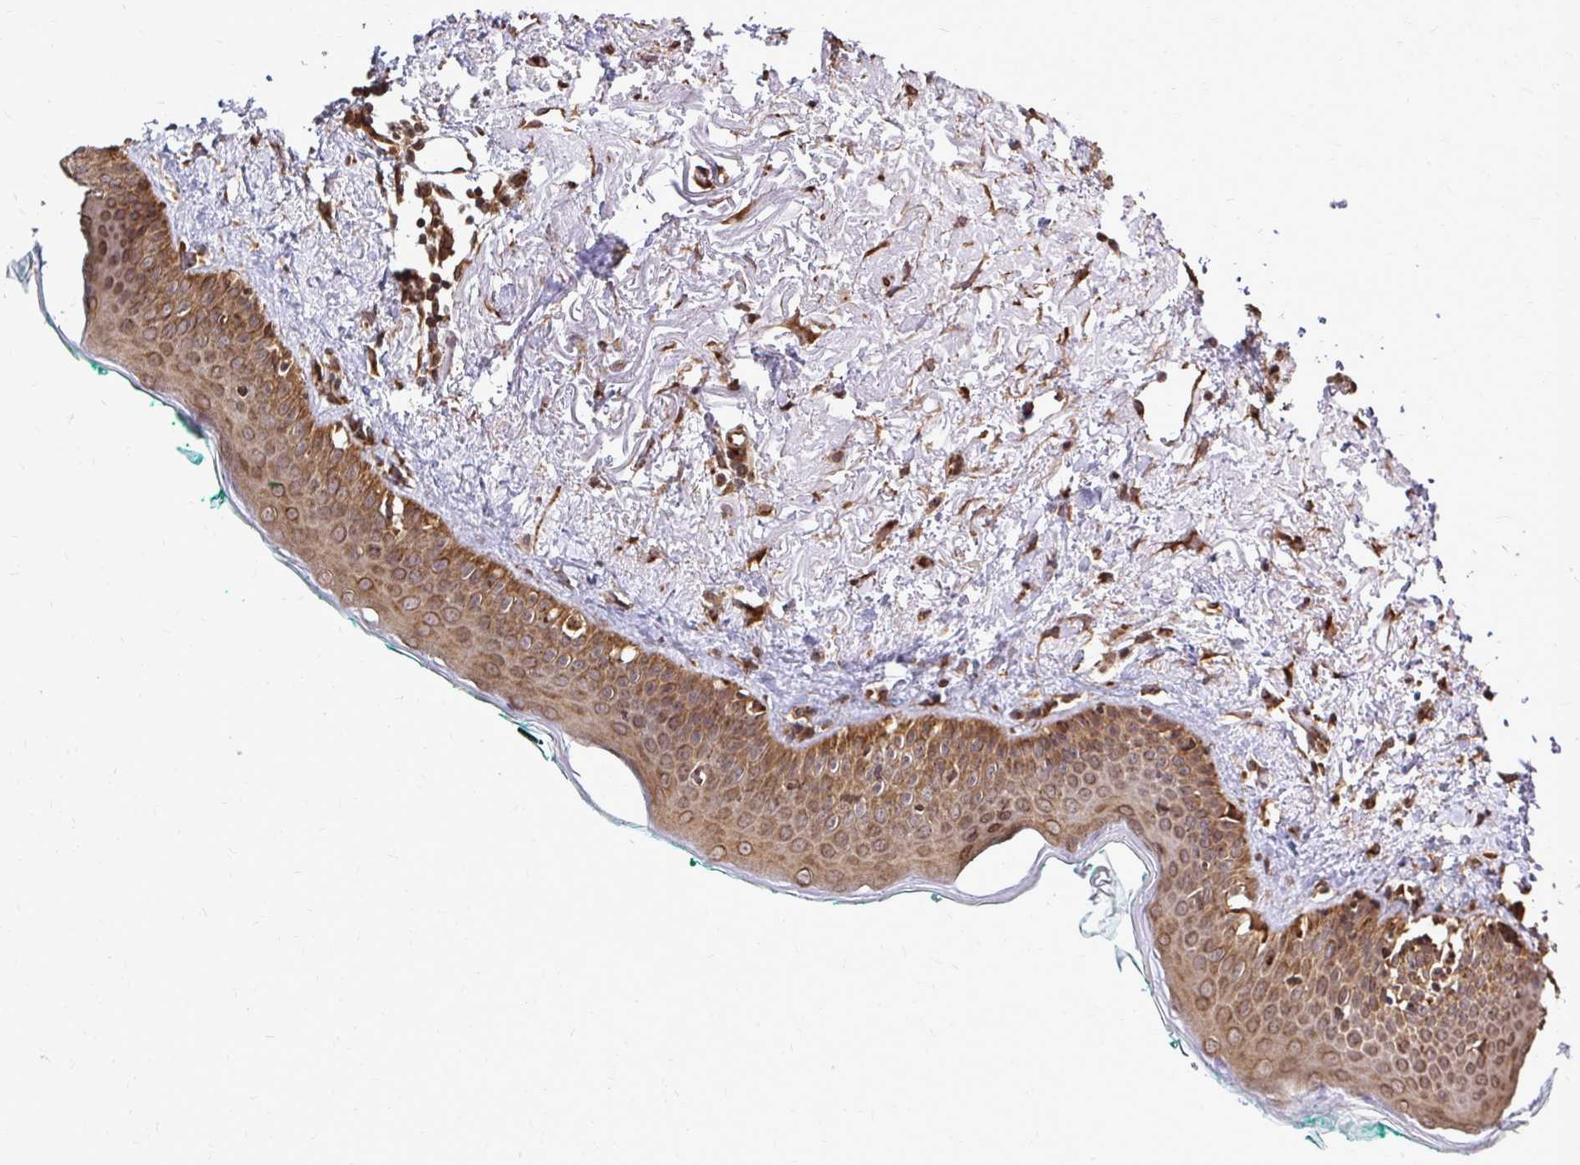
{"staining": {"intensity": "moderate", "quantity": ">75%", "location": "cytoplasmic/membranous,nuclear"}, "tissue": "oral mucosa", "cell_type": "Squamous epithelial cells", "image_type": "normal", "snomed": [{"axis": "morphology", "description": "Normal tissue, NOS"}, {"axis": "topography", "description": "Oral tissue"}], "caption": "Oral mucosa stained with a protein marker shows moderate staining in squamous epithelial cells.", "gene": "FMR1", "patient": {"sex": "female", "age": 70}}